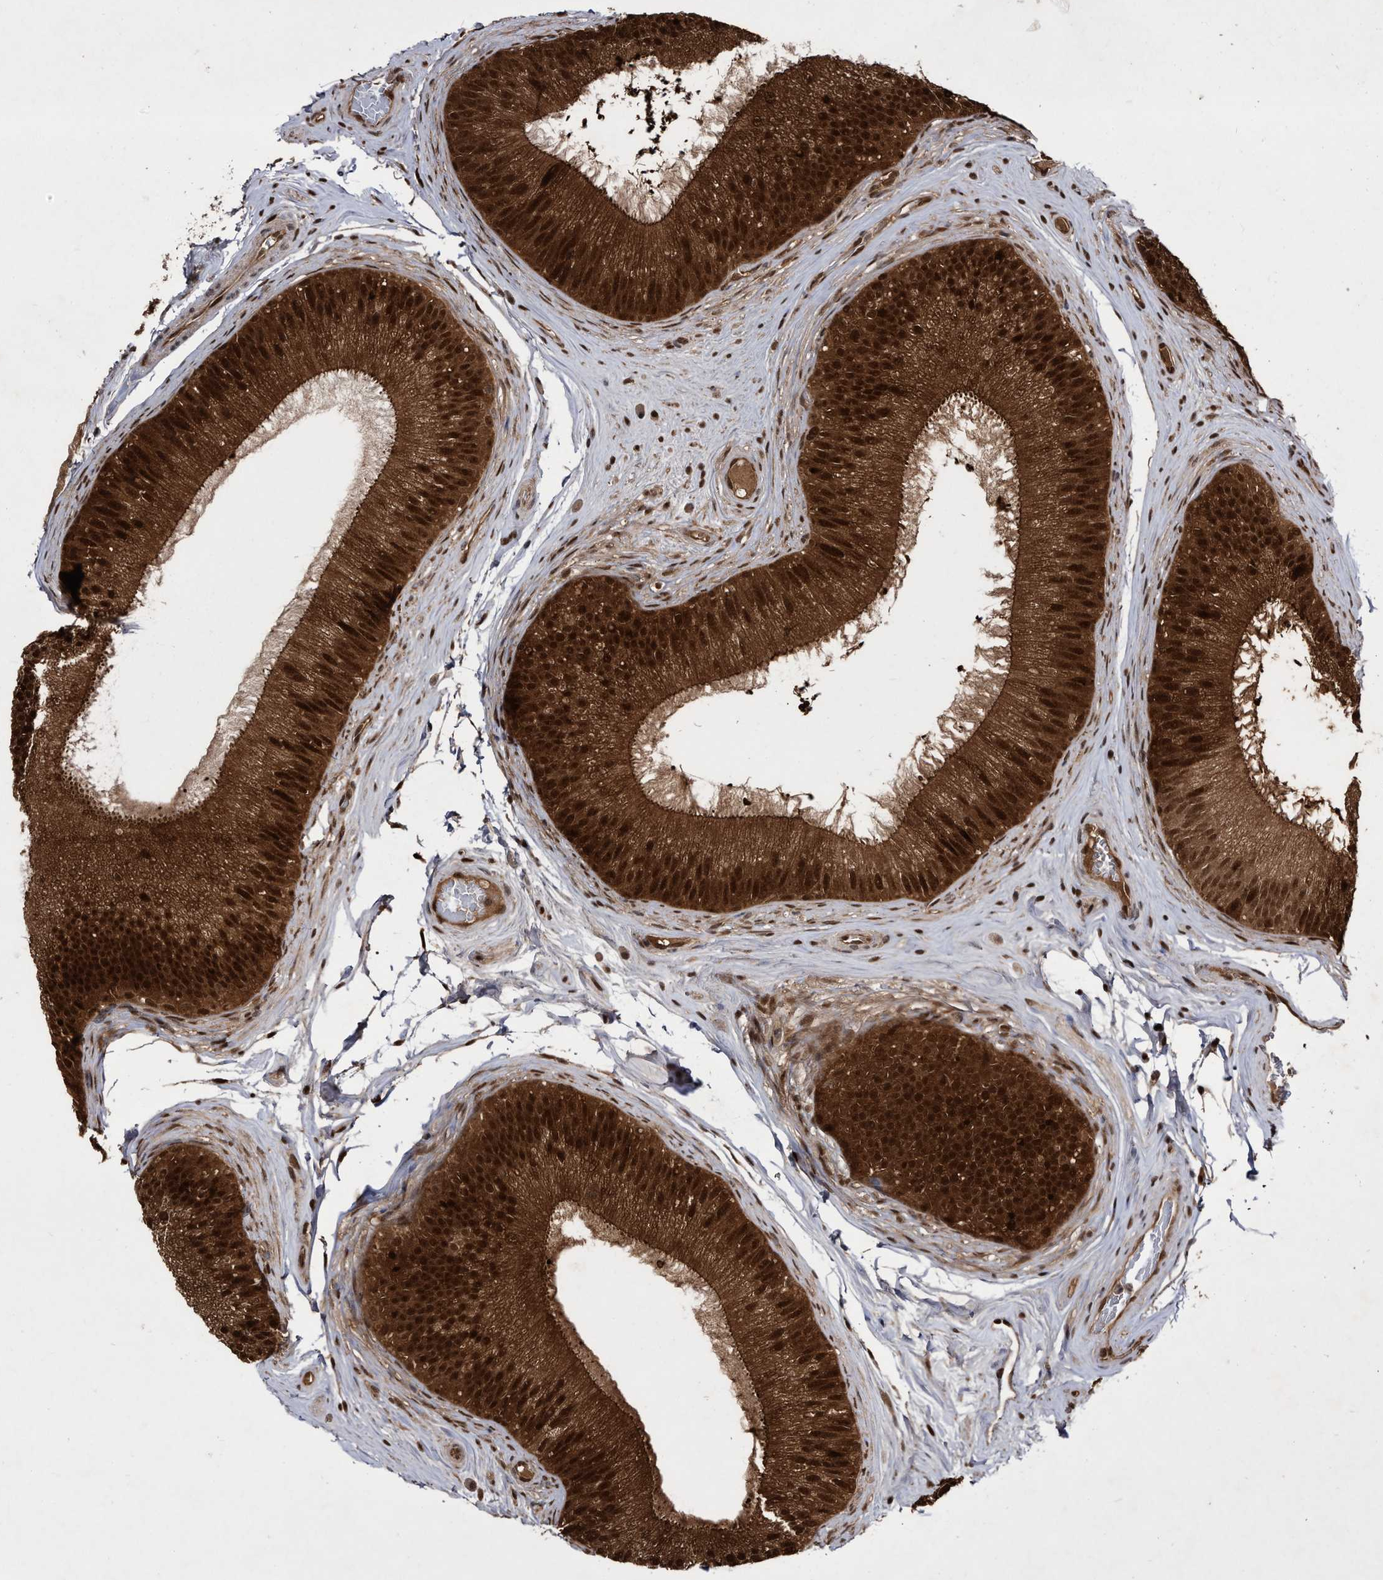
{"staining": {"intensity": "strong", "quantity": ">75%", "location": "cytoplasmic/membranous,nuclear"}, "tissue": "epididymis", "cell_type": "Glandular cells", "image_type": "normal", "snomed": [{"axis": "morphology", "description": "Normal tissue, NOS"}, {"axis": "topography", "description": "Epididymis"}], "caption": "Strong cytoplasmic/membranous,nuclear staining is seen in about >75% of glandular cells in unremarkable epididymis.", "gene": "RAD23B", "patient": {"sex": "male", "age": 45}}